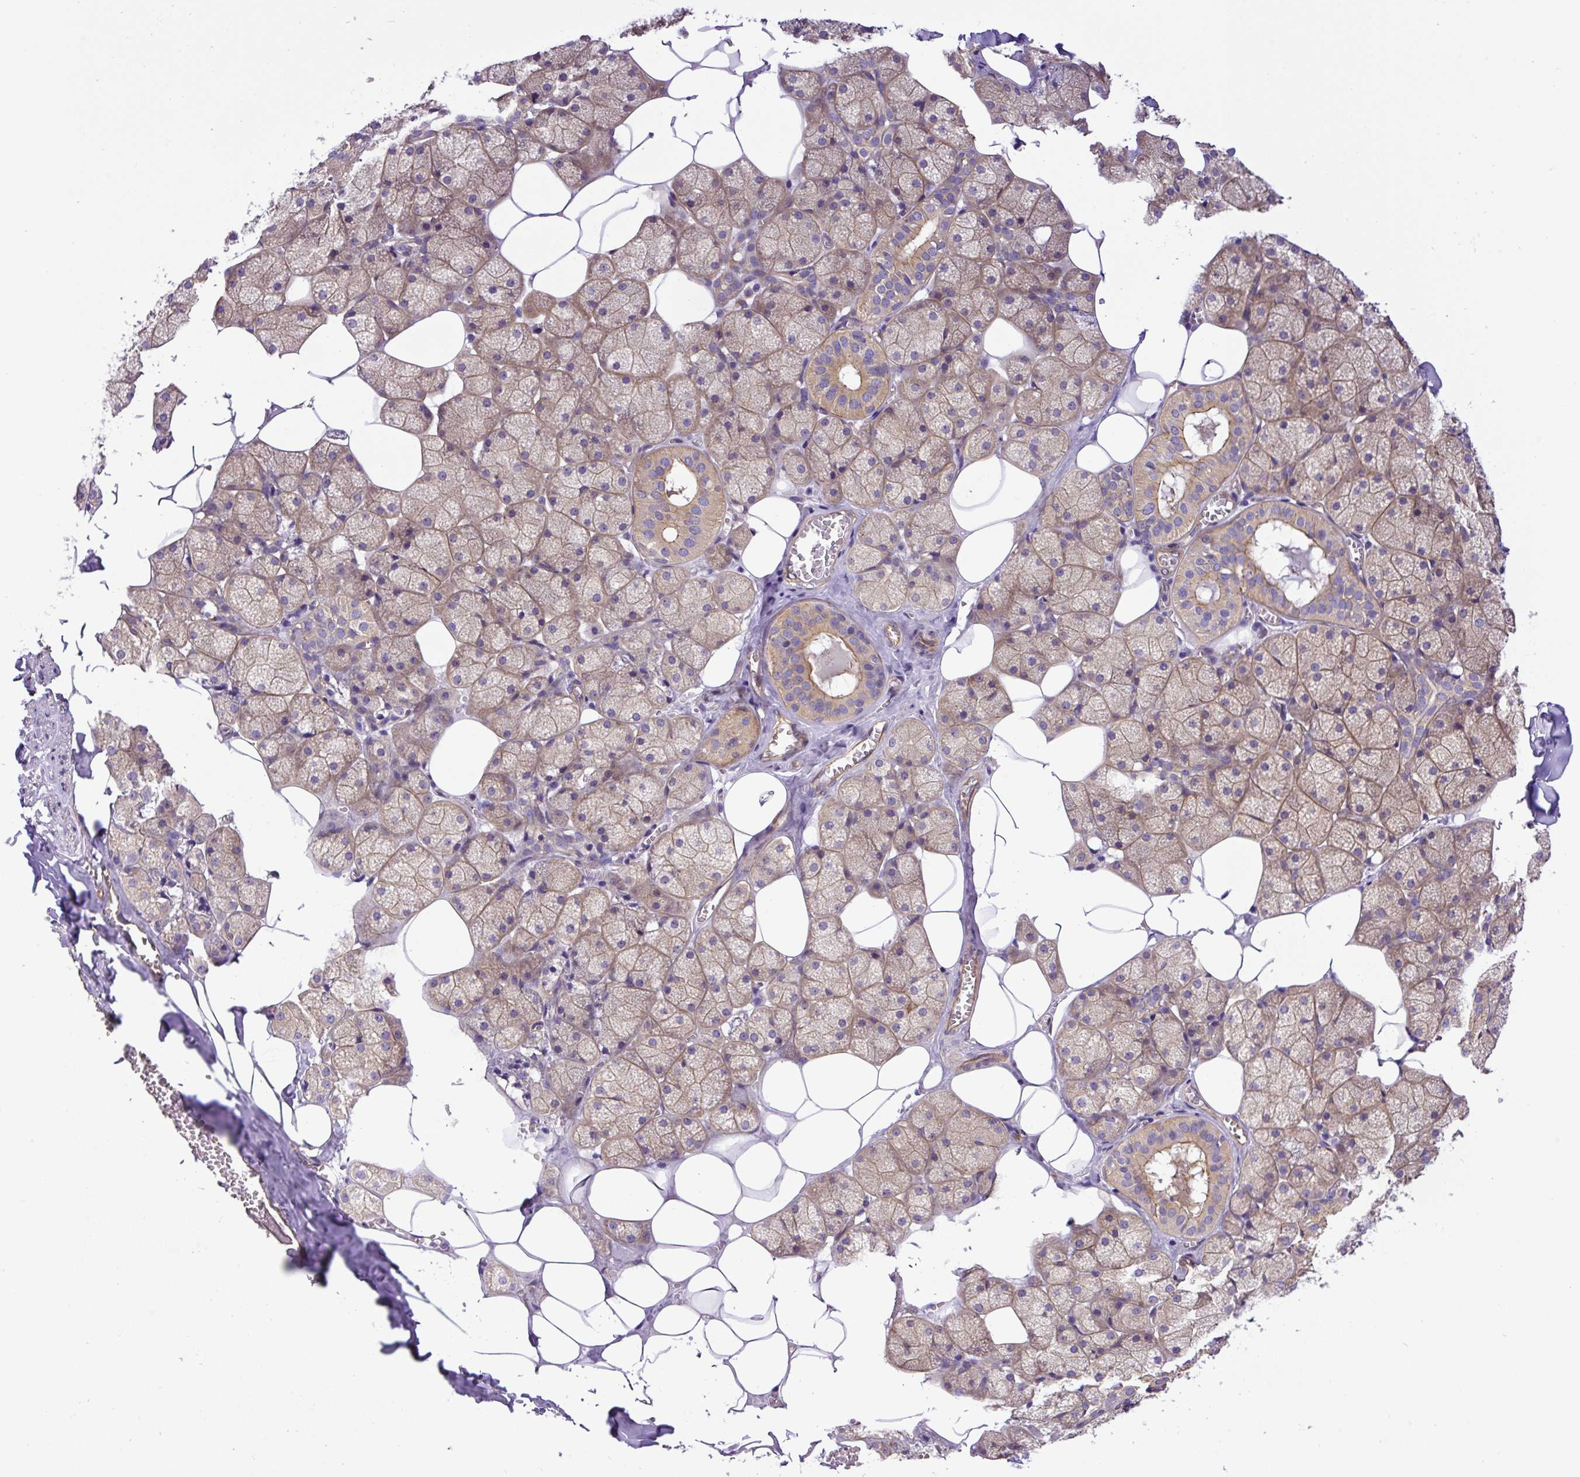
{"staining": {"intensity": "moderate", "quantity": "25%-75%", "location": "cytoplasmic/membranous"}, "tissue": "salivary gland", "cell_type": "Glandular cells", "image_type": "normal", "snomed": [{"axis": "morphology", "description": "Normal tissue, NOS"}, {"axis": "topography", "description": "Salivary gland"}, {"axis": "topography", "description": "Peripheral nerve tissue"}], "caption": "Immunohistochemical staining of normal human salivary gland shows 25%-75% levels of moderate cytoplasmic/membranous protein positivity in about 25%-75% of glandular cells.", "gene": "DCTN1", "patient": {"sex": "male", "age": 38}}